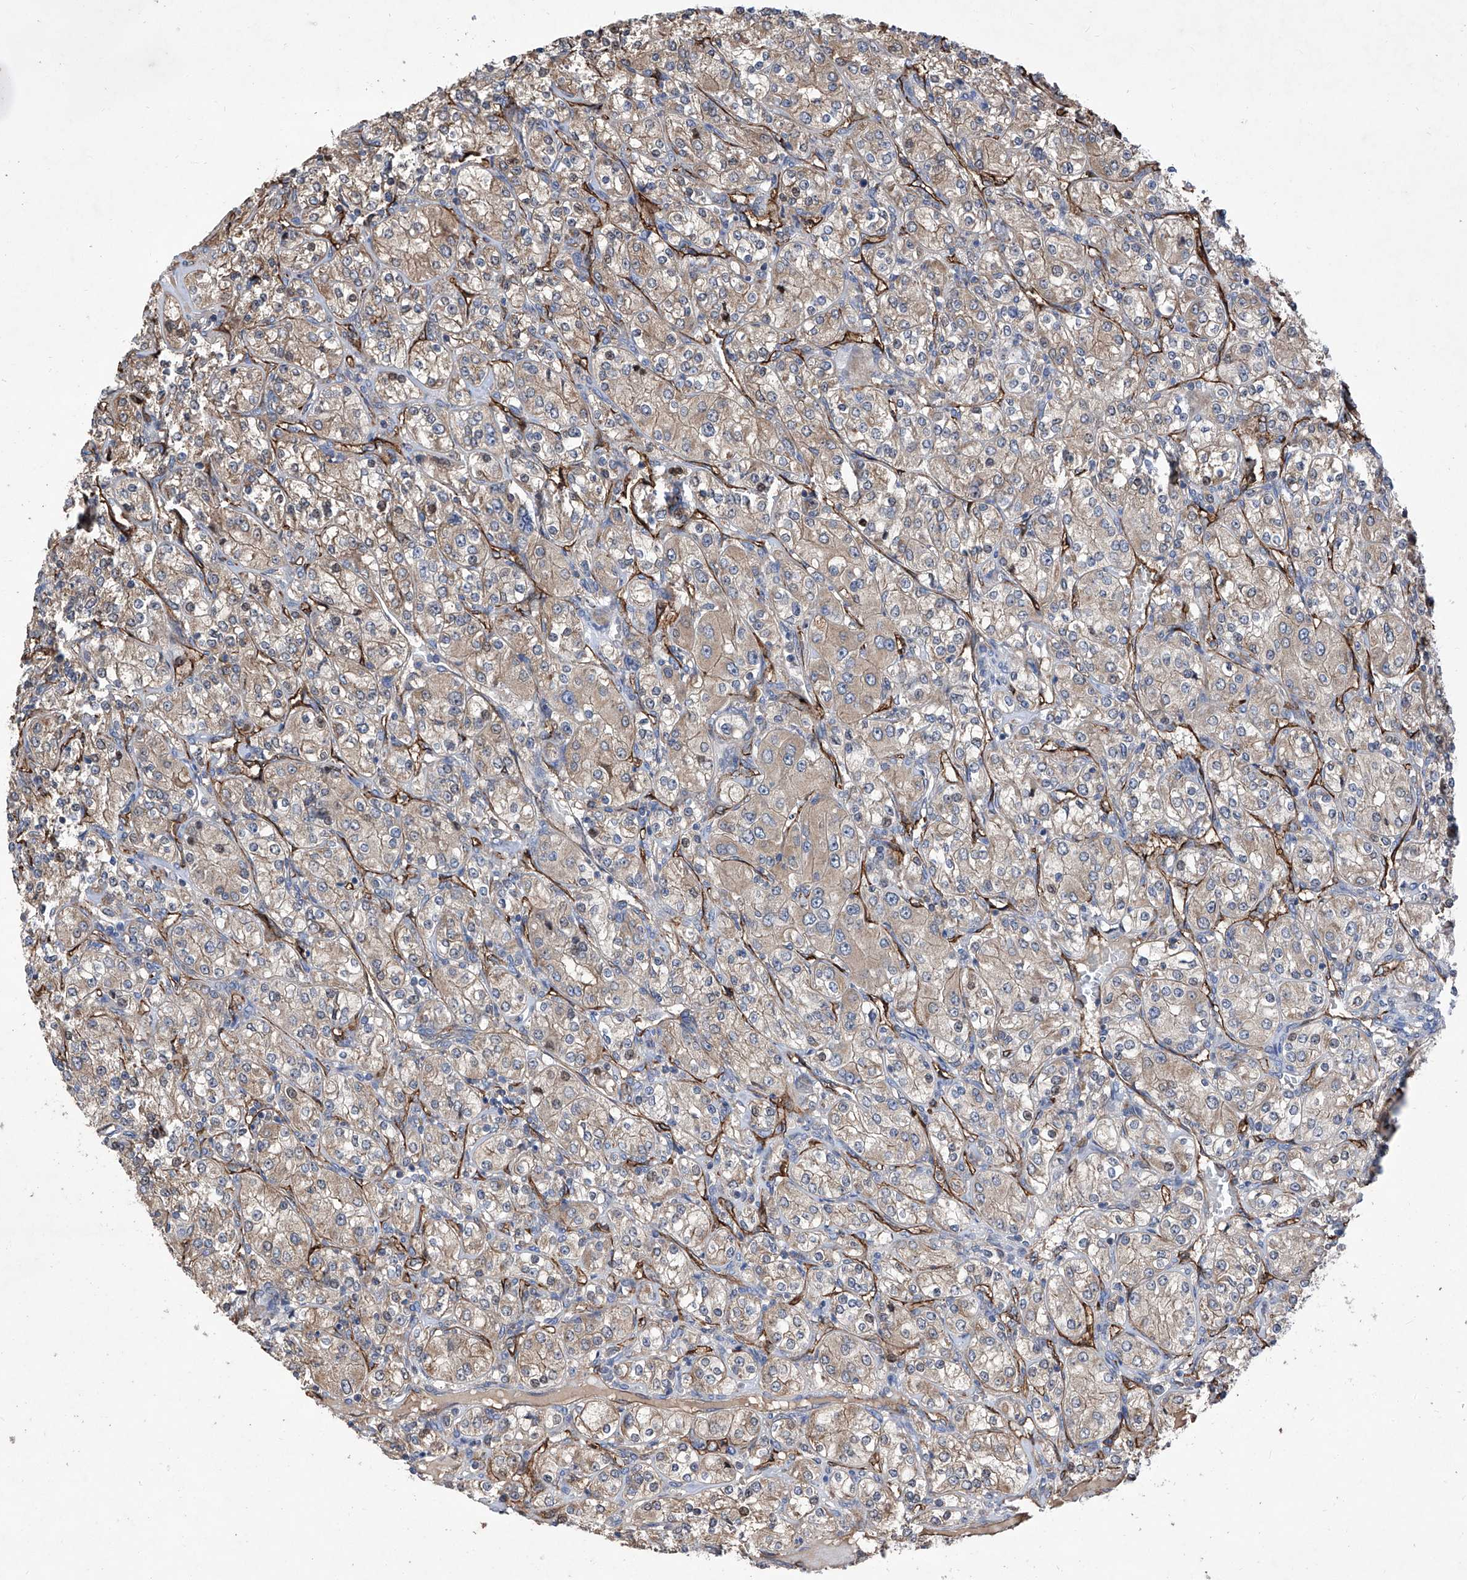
{"staining": {"intensity": "moderate", "quantity": ">75%", "location": "cytoplasmic/membranous"}, "tissue": "renal cancer", "cell_type": "Tumor cells", "image_type": "cancer", "snomed": [{"axis": "morphology", "description": "Adenocarcinoma, NOS"}, {"axis": "topography", "description": "Kidney"}], "caption": "A histopathology image of human renal cancer (adenocarcinoma) stained for a protein displays moderate cytoplasmic/membranous brown staining in tumor cells.", "gene": "INPP5B", "patient": {"sex": "male", "age": 77}}